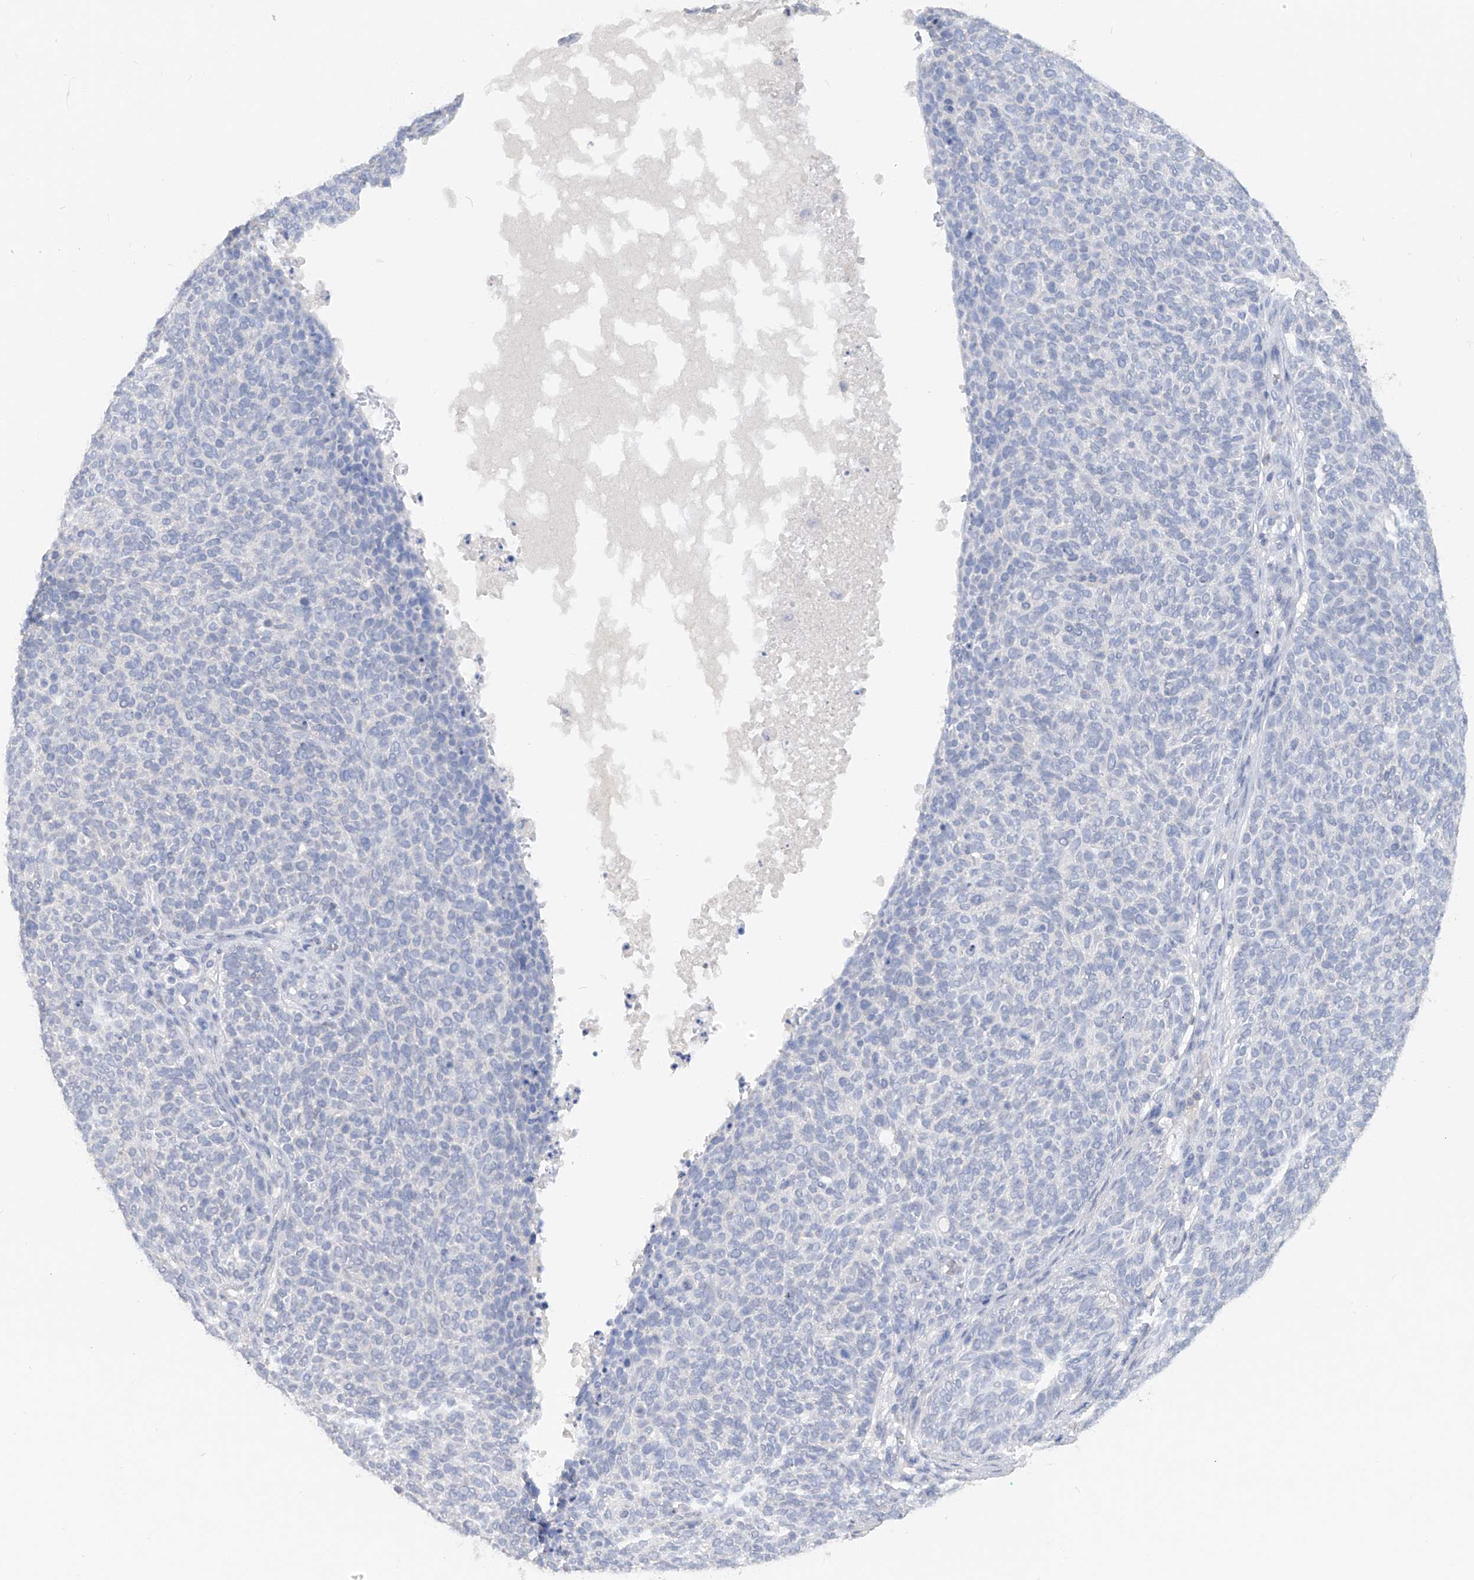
{"staining": {"intensity": "negative", "quantity": "none", "location": "none"}, "tissue": "skin cancer", "cell_type": "Tumor cells", "image_type": "cancer", "snomed": [{"axis": "morphology", "description": "Squamous cell carcinoma, NOS"}, {"axis": "topography", "description": "Skin"}], "caption": "The immunohistochemistry micrograph has no significant expression in tumor cells of skin squamous cell carcinoma tissue. (DAB (3,3'-diaminobenzidine) immunohistochemistry (IHC) with hematoxylin counter stain).", "gene": "HAS3", "patient": {"sex": "female", "age": 90}}